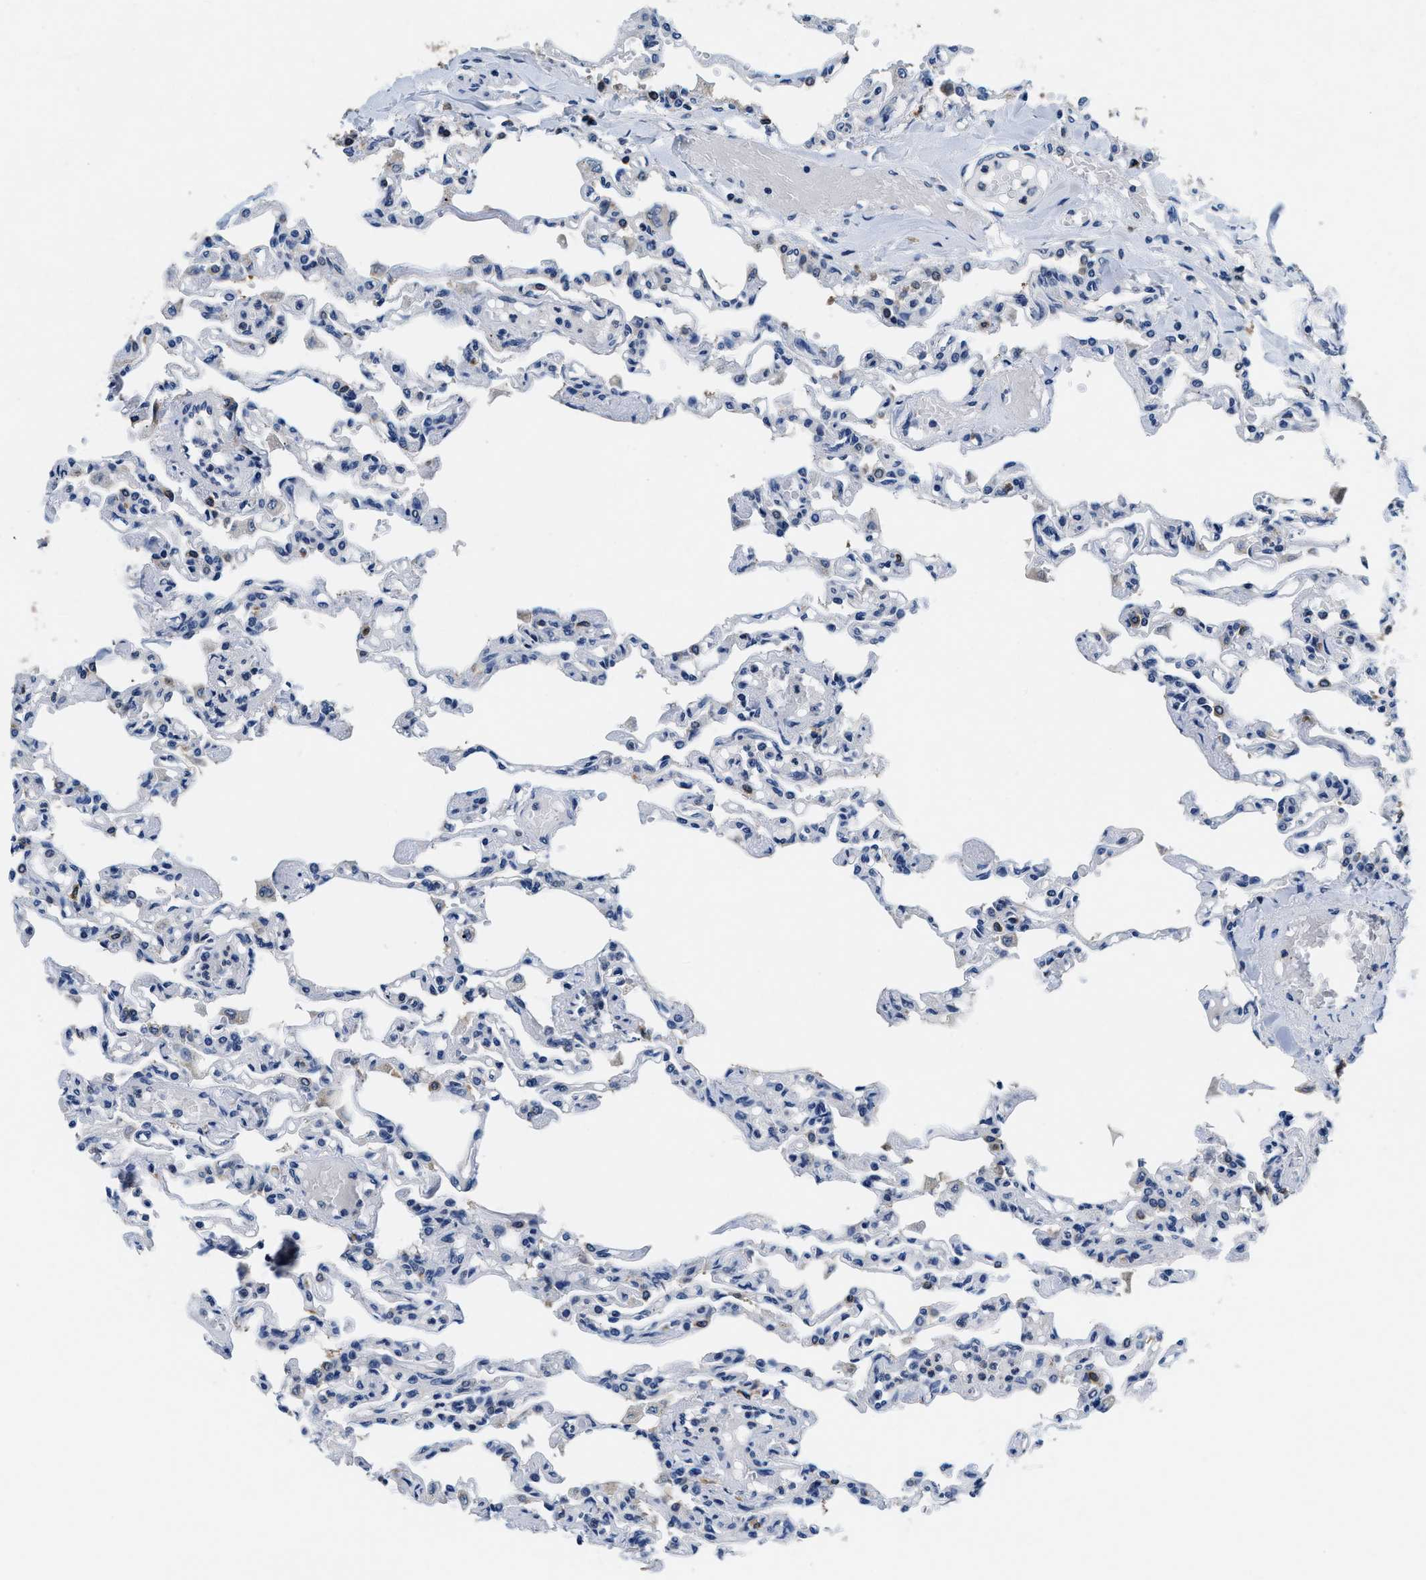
{"staining": {"intensity": "negative", "quantity": "none", "location": "none"}, "tissue": "lung", "cell_type": "Alveolar cells", "image_type": "normal", "snomed": [{"axis": "morphology", "description": "Normal tissue, NOS"}, {"axis": "topography", "description": "Lung"}], "caption": "This is an immunohistochemistry micrograph of benign human lung. There is no staining in alveolar cells.", "gene": "PHPT1", "patient": {"sex": "male", "age": 21}}